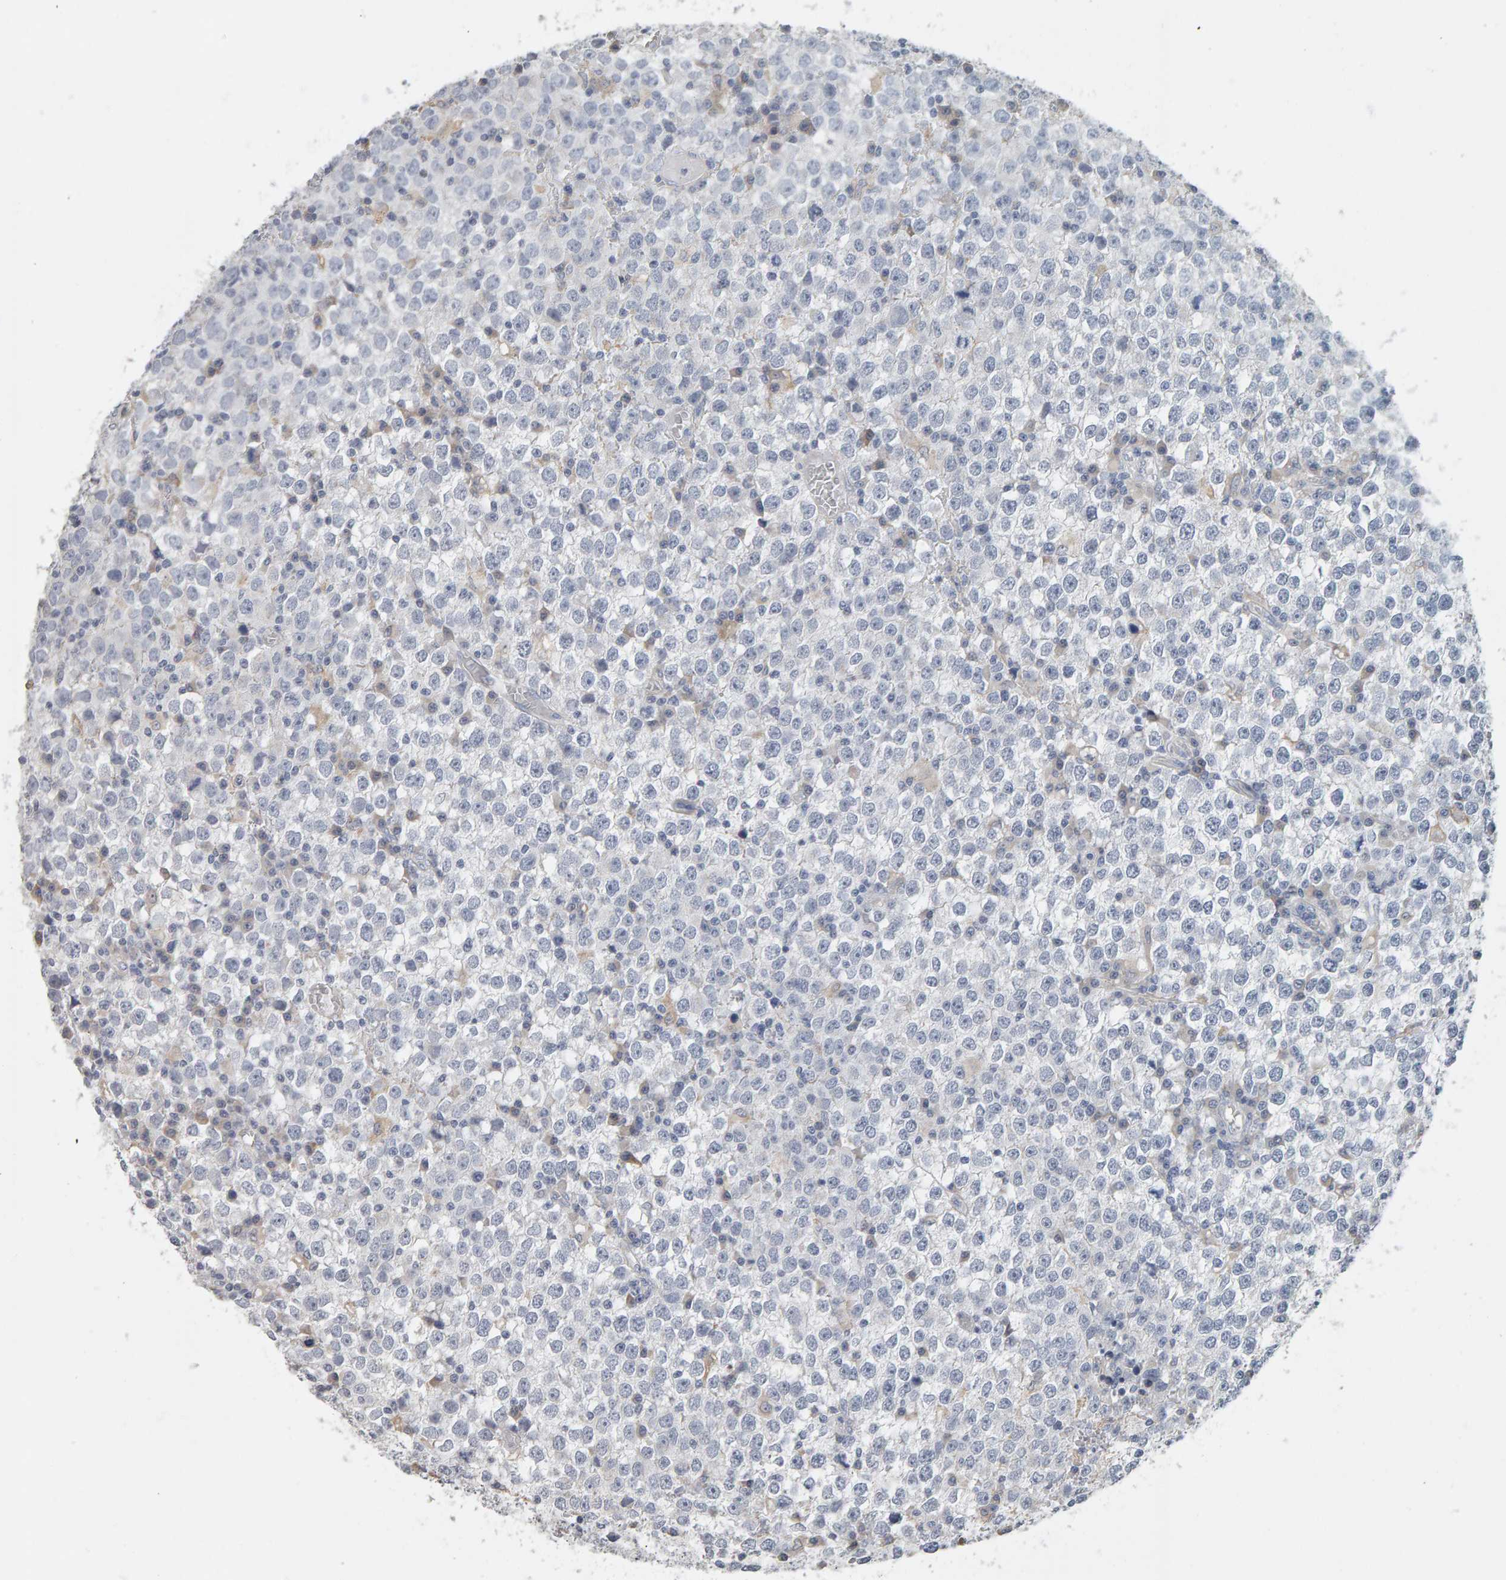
{"staining": {"intensity": "negative", "quantity": "none", "location": "none"}, "tissue": "testis cancer", "cell_type": "Tumor cells", "image_type": "cancer", "snomed": [{"axis": "morphology", "description": "Seminoma, NOS"}, {"axis": "topography", "description": "Testis"}], "caption": "This micrograph is of testis cancer stained with immunohistochemistry to label a protein in brown with the nuclei are counter-stained blue. There is no positivity in tumor cells.", "gene": "ADHFE1", "patient": {"sex": "male", "age": 65}}